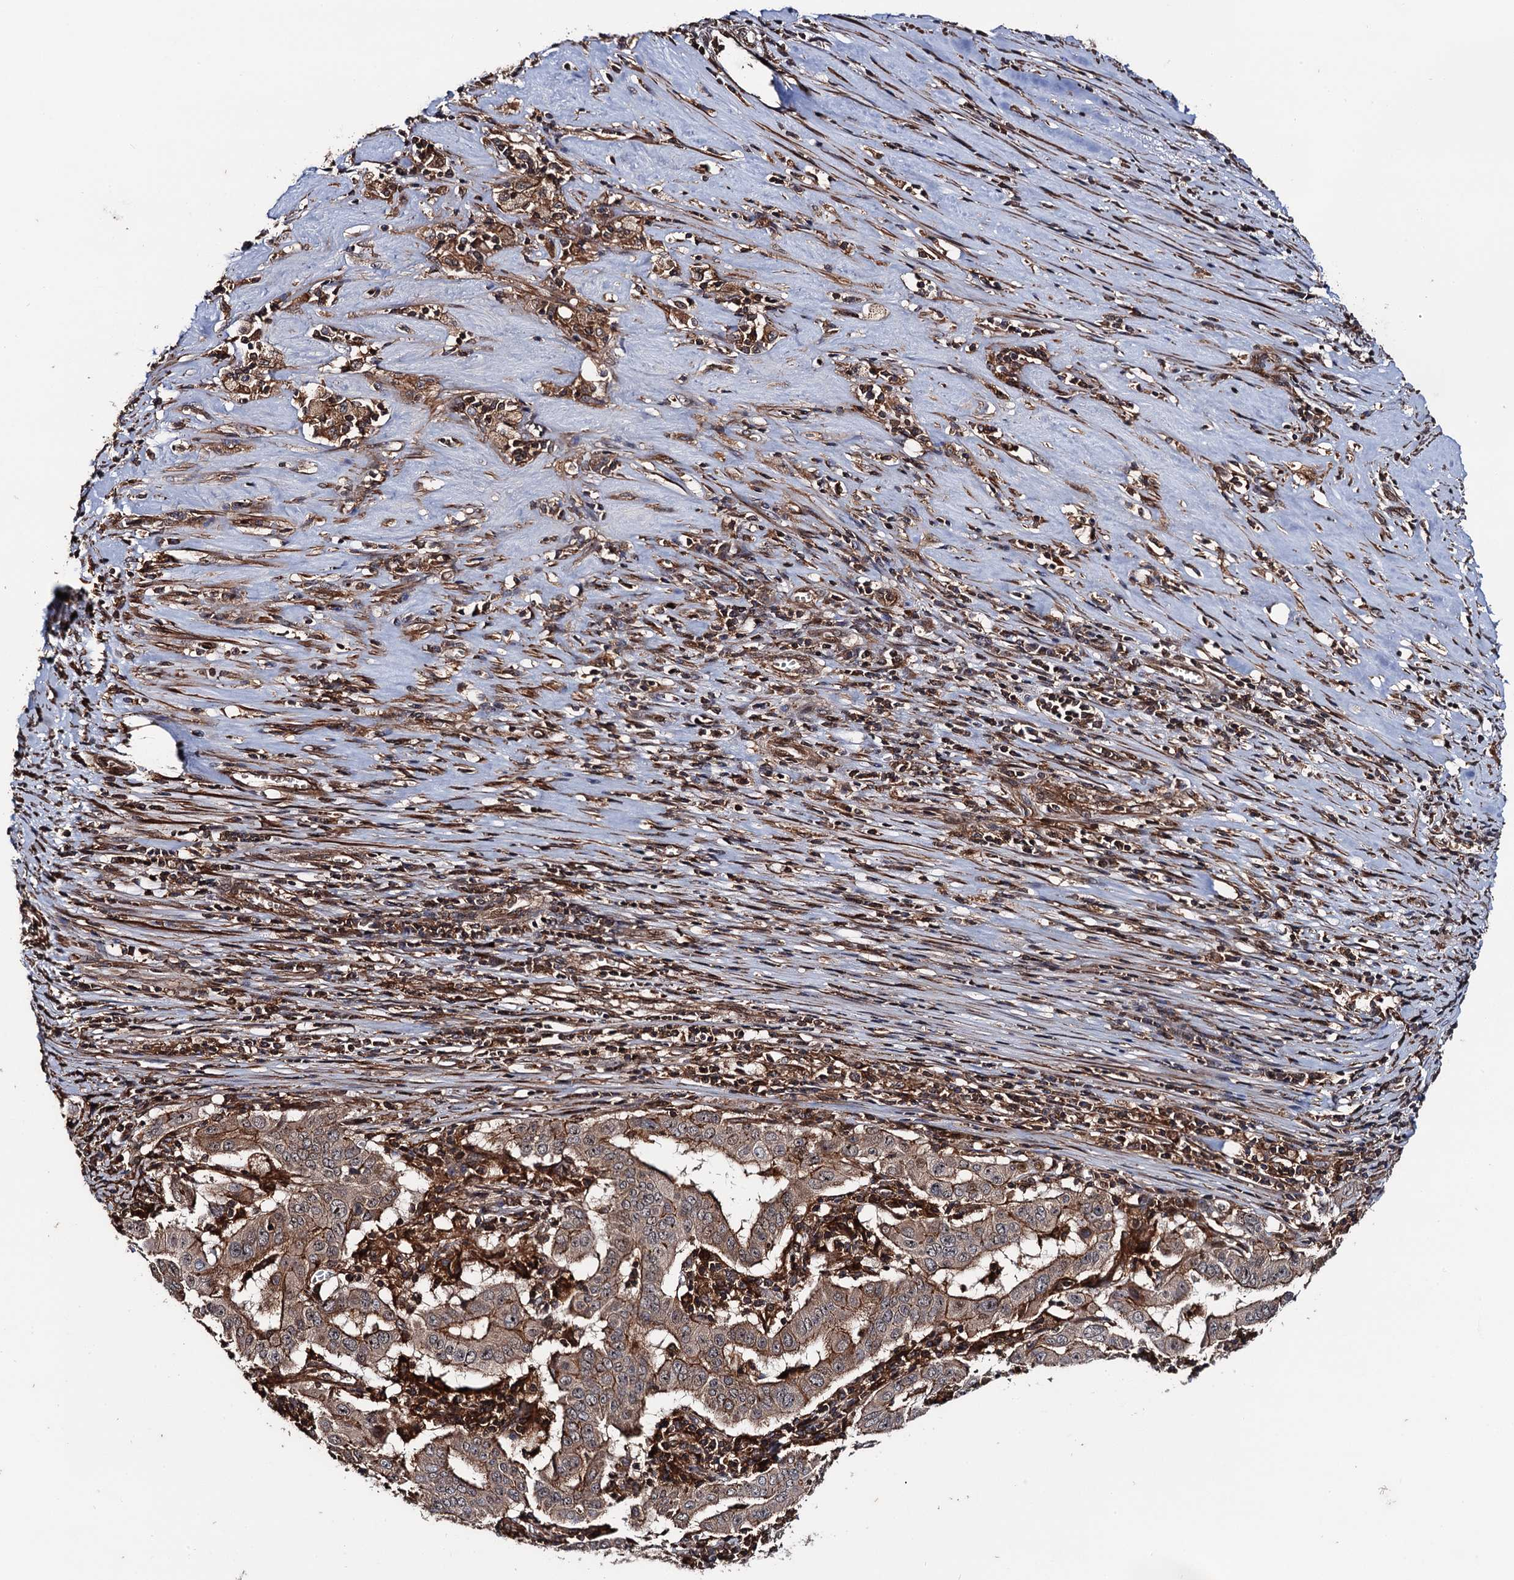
{"staining": {"intensity": "moderate", "quantity": ">75%", "location": "cytoplasmic/membranous"}, "tissue": "pancreatic cancer", "cell_type": "Tumor cells", "image_type": "cancer", "snomed": [{"axis": "morphology", "description": "Adenocarcinoma, NOS"}, {"axis": "topography", "description": "Pancreas"}], "caption": "Immunohistochemical staining of pancreatic cancer reveals moderate cytoplasmic/membranous protein staining in approximately >75% of tumor cells.", "gene": "BORA", "patient": {"sex": "male", "age": 63}}